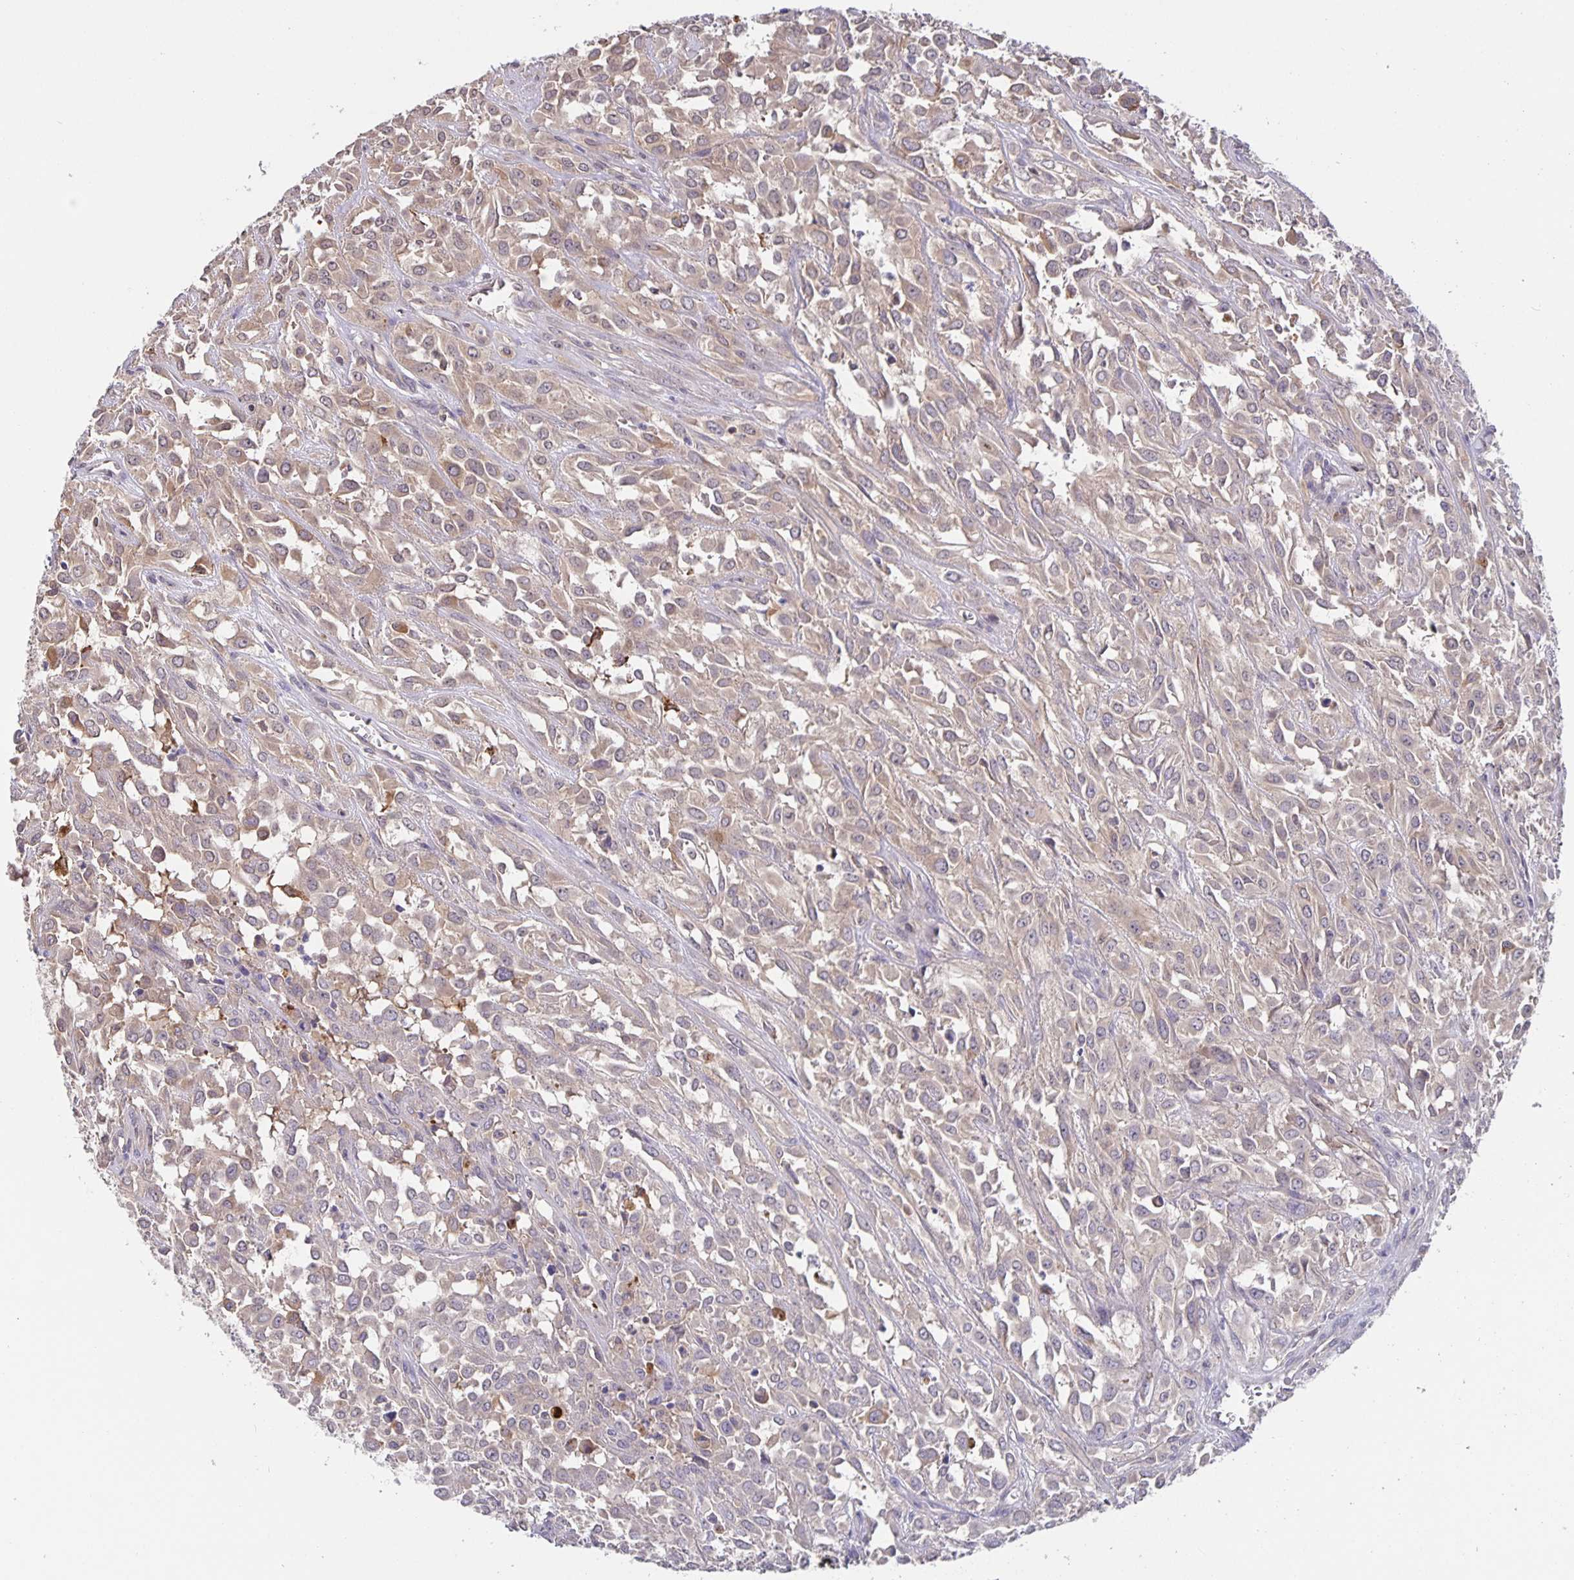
{"staining": {"intensity": "weak", "quantity": "25%-75%", "location": "cytoplasmic/membranous"}, "tissue": "urothelial cancer", "cell_type": "Tumor cells", "image_type": "cancer", "snomed": [{"axis": "morphology", "description": "Urothelial carcinoma, High grade"}, {"axis": "topography", "description": "Urinary bladder"}], "caption": "DAB immunohistochemical staining of human urothelial cancer exhibits weak cytoplasmic/membranous protein positivity in about 25%-75% of tumor cells.", "gene": "FEM1C", "patient": {"sex": "male", "age": 67}}